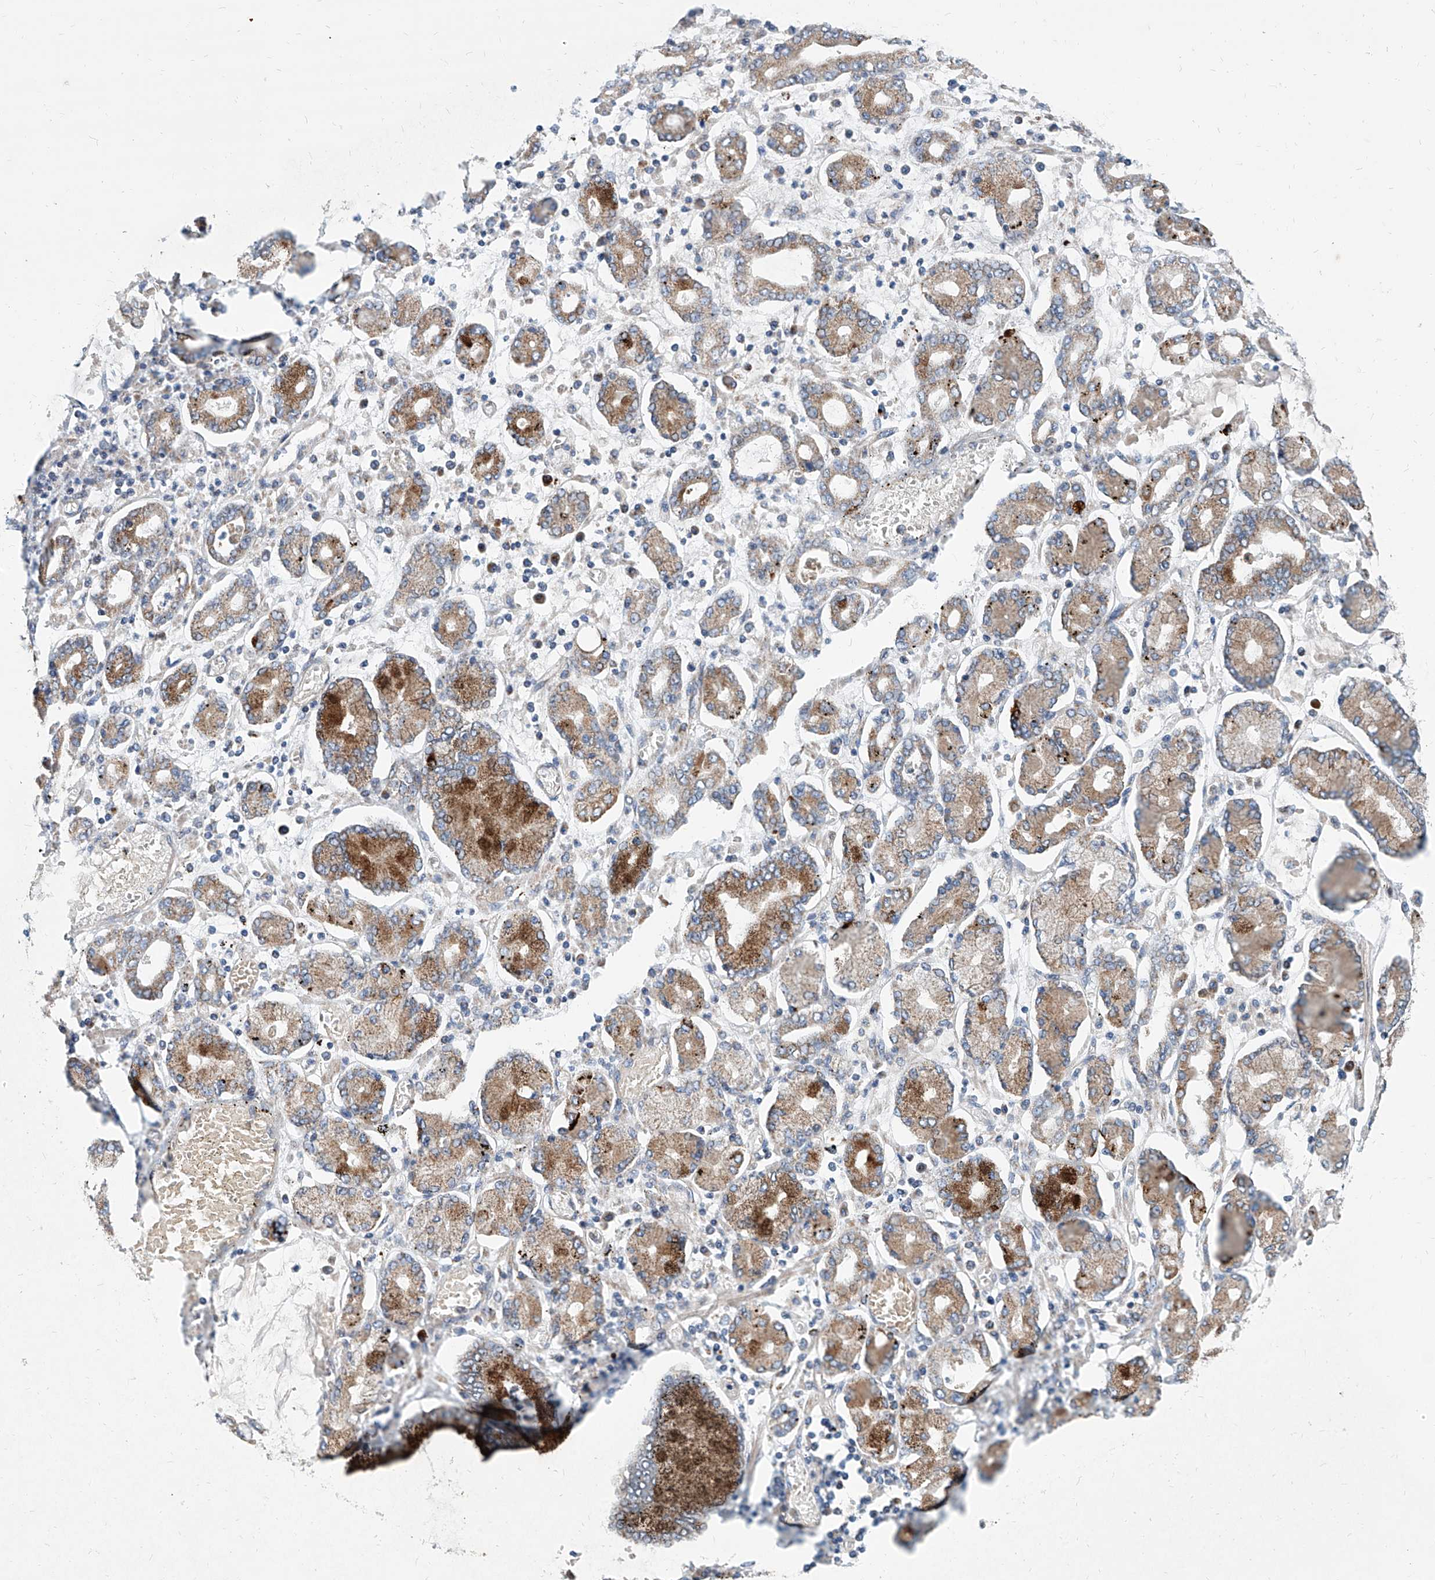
{"staining": {"intensity": "moderate", "quantity": ">75%", "location": "cytoplasmic/membranous"}, "tissue": "stomach cancer", "cell_type": "Tumor cells", "image_type": "cancer", "snomed": [{"axis": "morphology", "description": "Adenocarcinoma, NOS"}, {"axis": "topography", "description": "Stomach"}], "caption": "There is medium levels of moderate cytoplasmic/membranous positivity in tumor cells of adenocarcinoma (stomach), as demonstrated by immunohistochemical staining (brown color).", "gene": "USP48", "patient": {"sex": "male", "age": 76}}